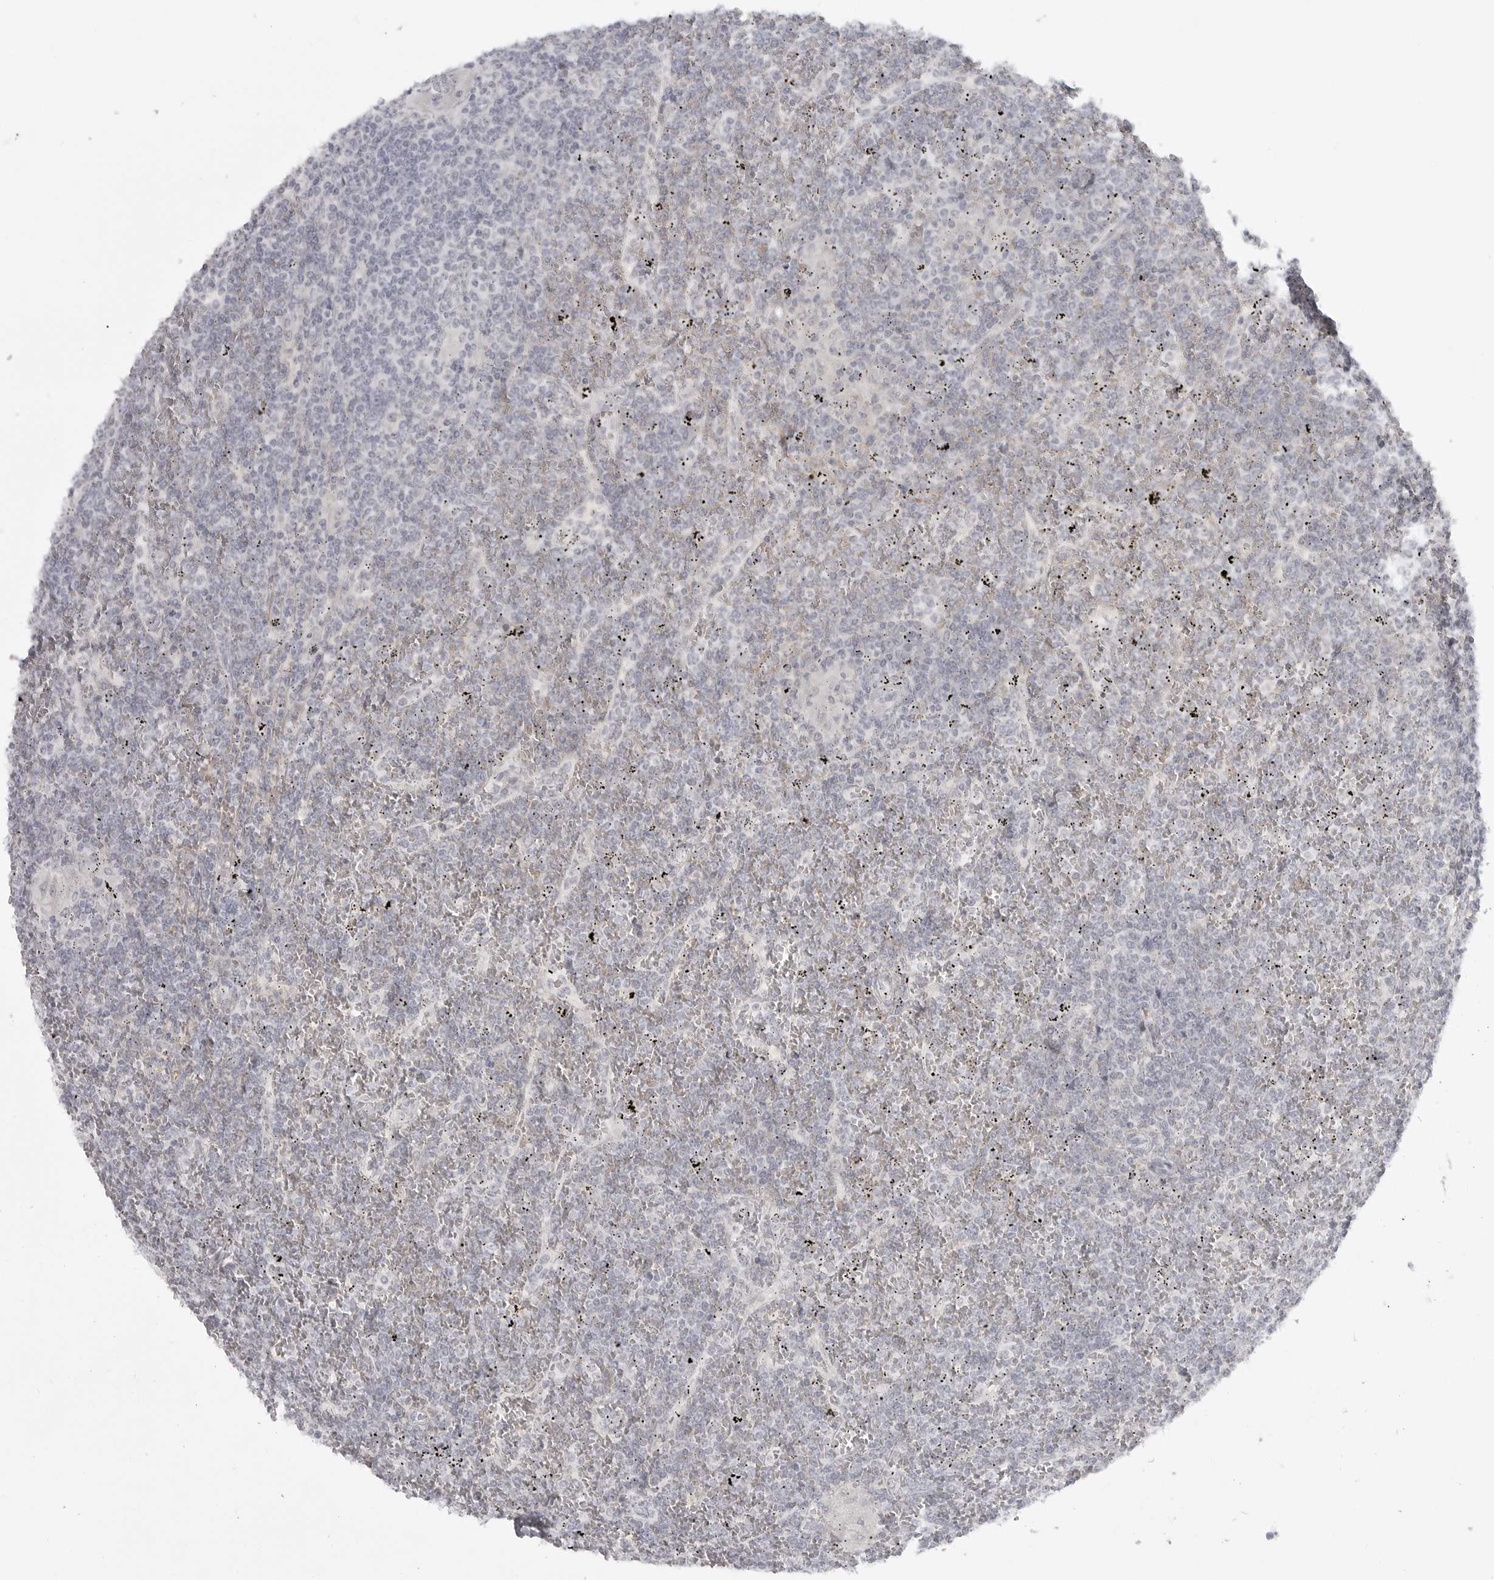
{"staining": {"intensity": "negative", "quantity": "none", "location": "none"}, "tissue": "lymphoma", "cell_type": "Tumor cells", "image_type": "cancer", "snomed": [{"axis": "morphology", "description": "Malignant lymphoma, non-Hodgkin's type, Low grade"}, {"axis": "topography", "description": "Spleen"}], "caption": "An immunohistochemistry image of lymphoma is shown. There is no staining in tumor cells of lymphoma. Brightfield microscopy of immunohistochemistry (IHC) stained with DAB (brown) and hematoxylin (blue), captured at high magnification.", "gene": "TCTN3", "patient": {"sex": "female", "age": 19}}